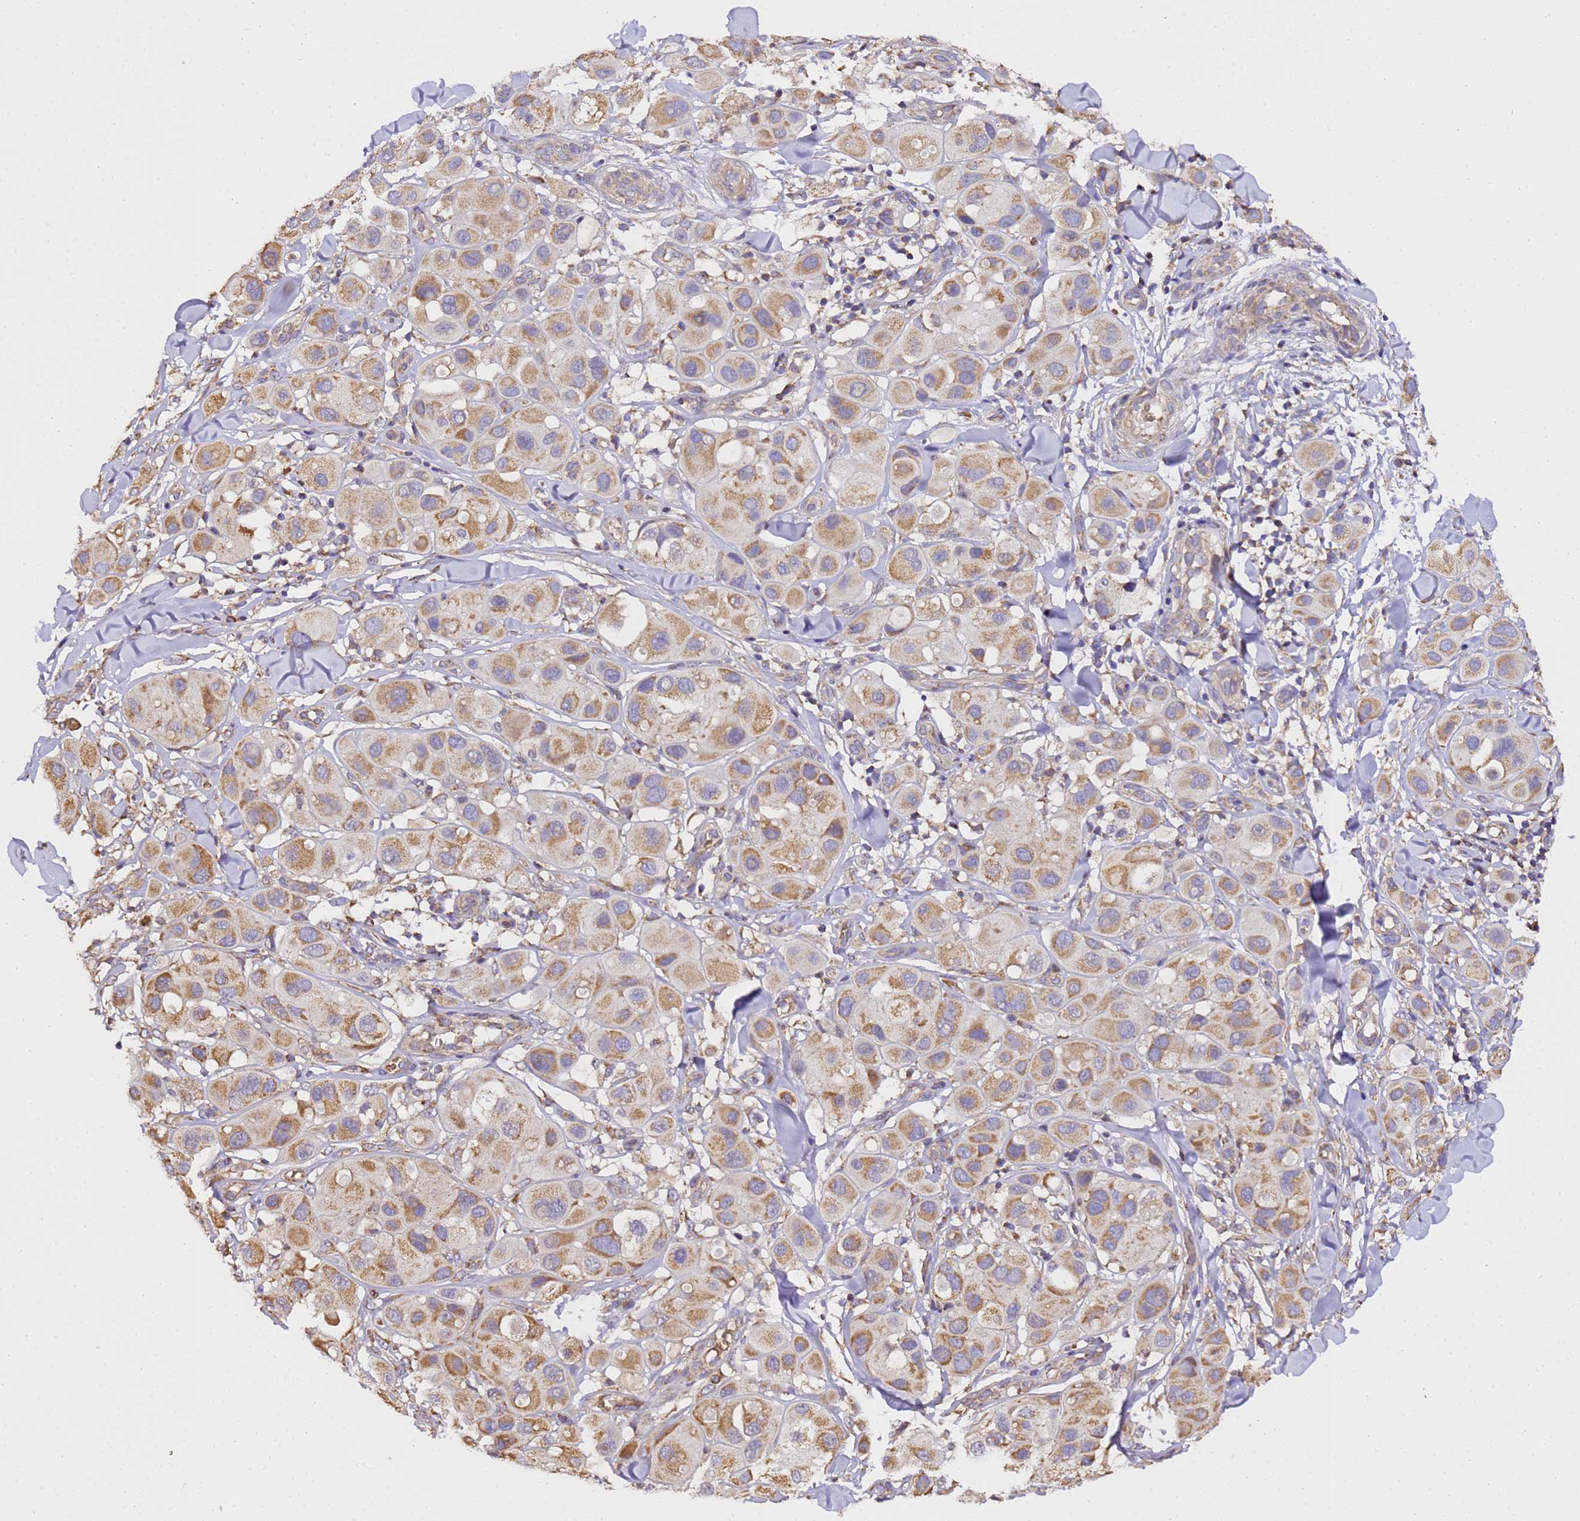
{"staining": {"intensity": "moderate", "quantity": ">75%", "location": "cytoplasmic/membranous"}, "tissue": "melanoma", "cell_type": "Tumor cells", "image_type": "cancer", "snomed": [{"axis": "morphology", "description": "Malignant melanoma, Metastatic site"}, {"axis": "topography", "description": "Skin"}], "caption": "Moderate cytoplasmic/membranous positivity is seen in about >75% of tumor cells in melanoma. (IHC, brightfield microscopy, high magnification).", "gene": "LRRIQ1", "patient": {"sex": "male", "age": 41}}